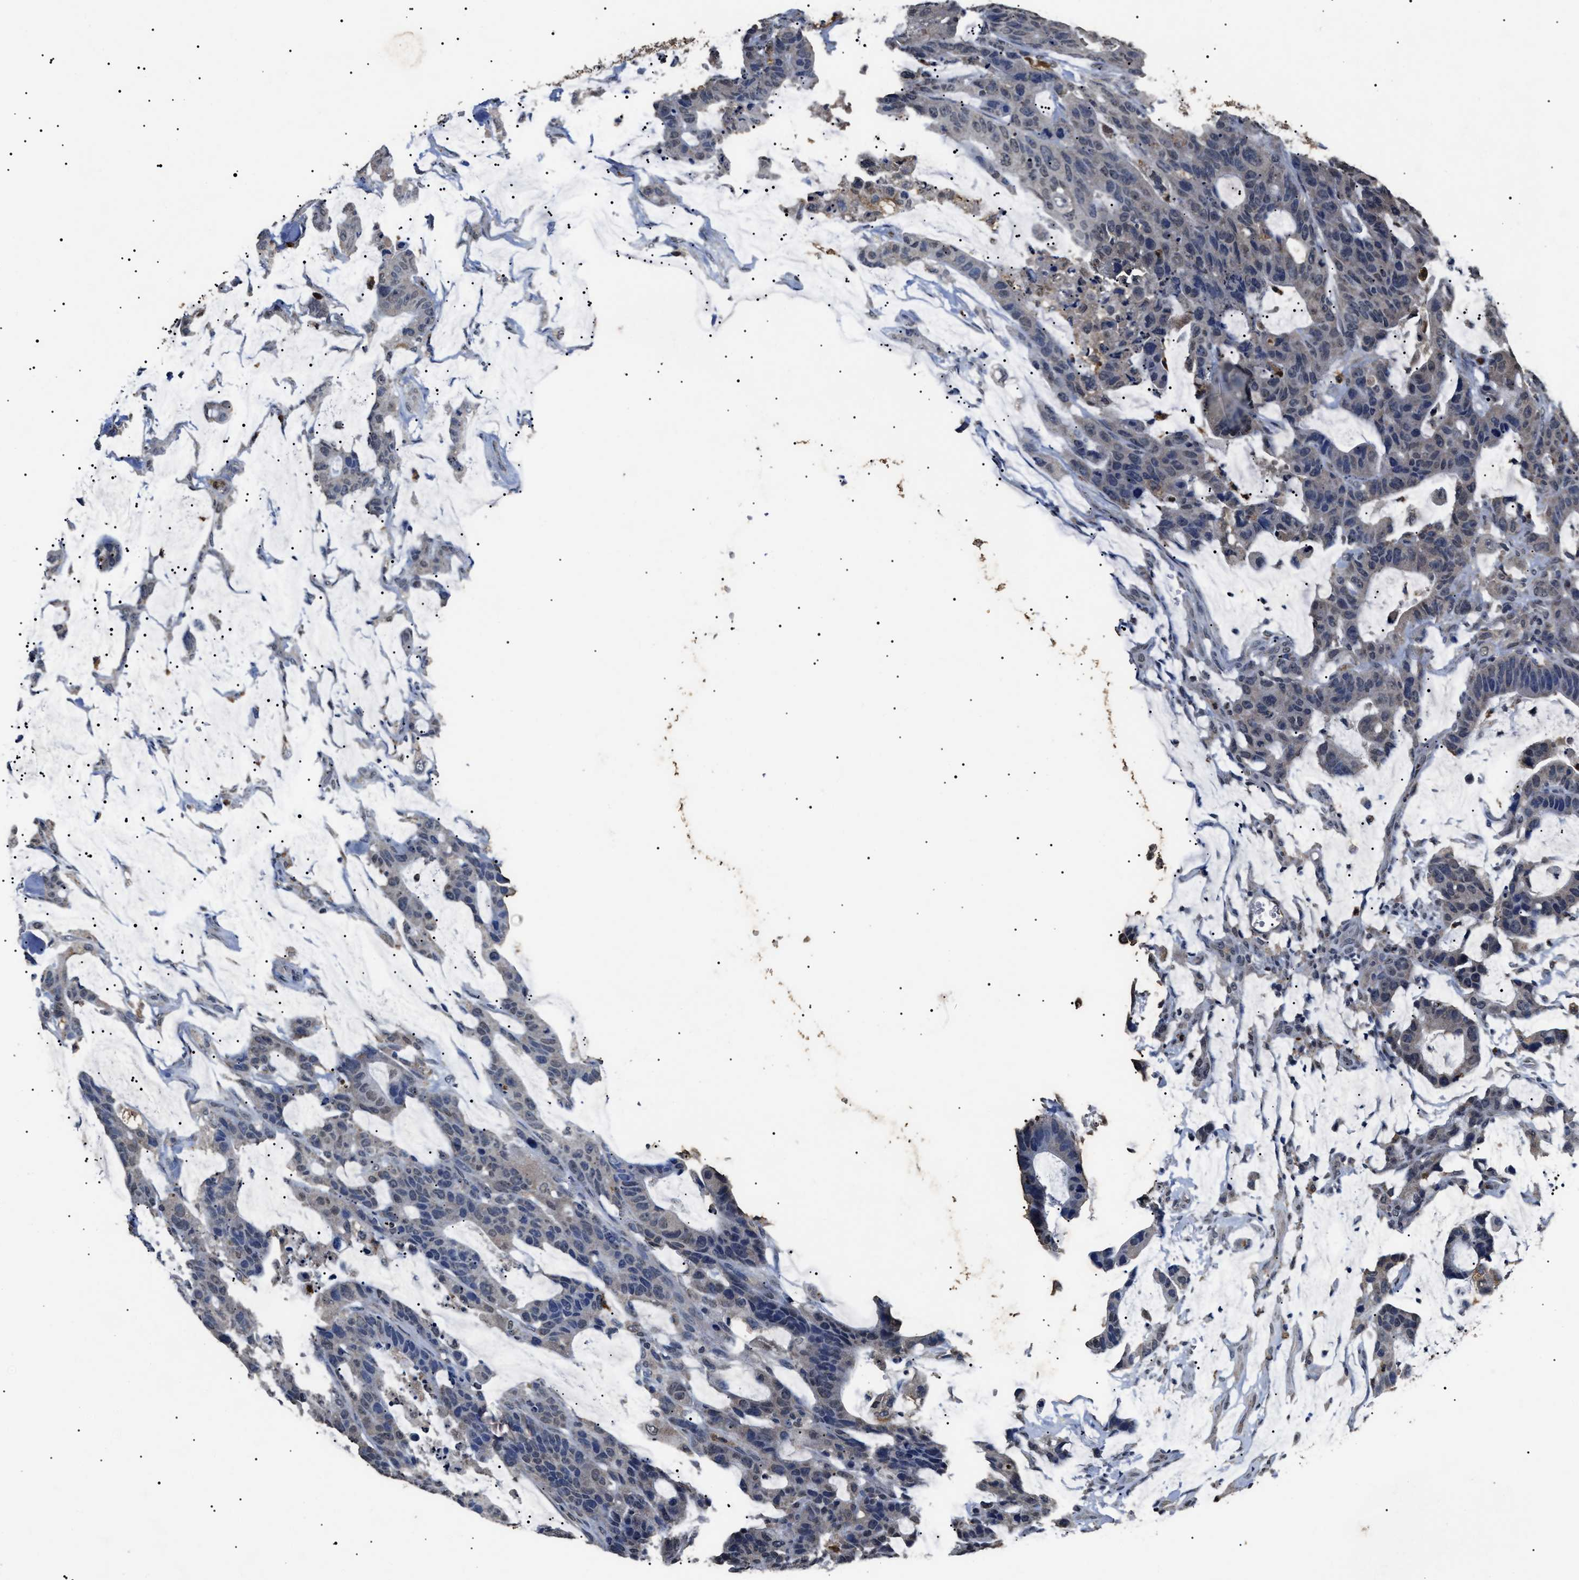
{"staining": {"intensity": "weak", "quantity": "25%-75%", "location": "nuclear"}, "tissue": "colorectal cancer", "cell_type": "Tumor cells", "image_type": "cancer", "snomed": [{"axis": "morphology", "description": "Adenocarcinoma, NOS"}, {"axis": "topography", "description": "Colon"}], "caption": "Human colorectal cancer stained with a protein marker exhibits weak staining in tumor cells.", "gene": "ANP32E", "patient": {"sex": "male", "age": 76}}